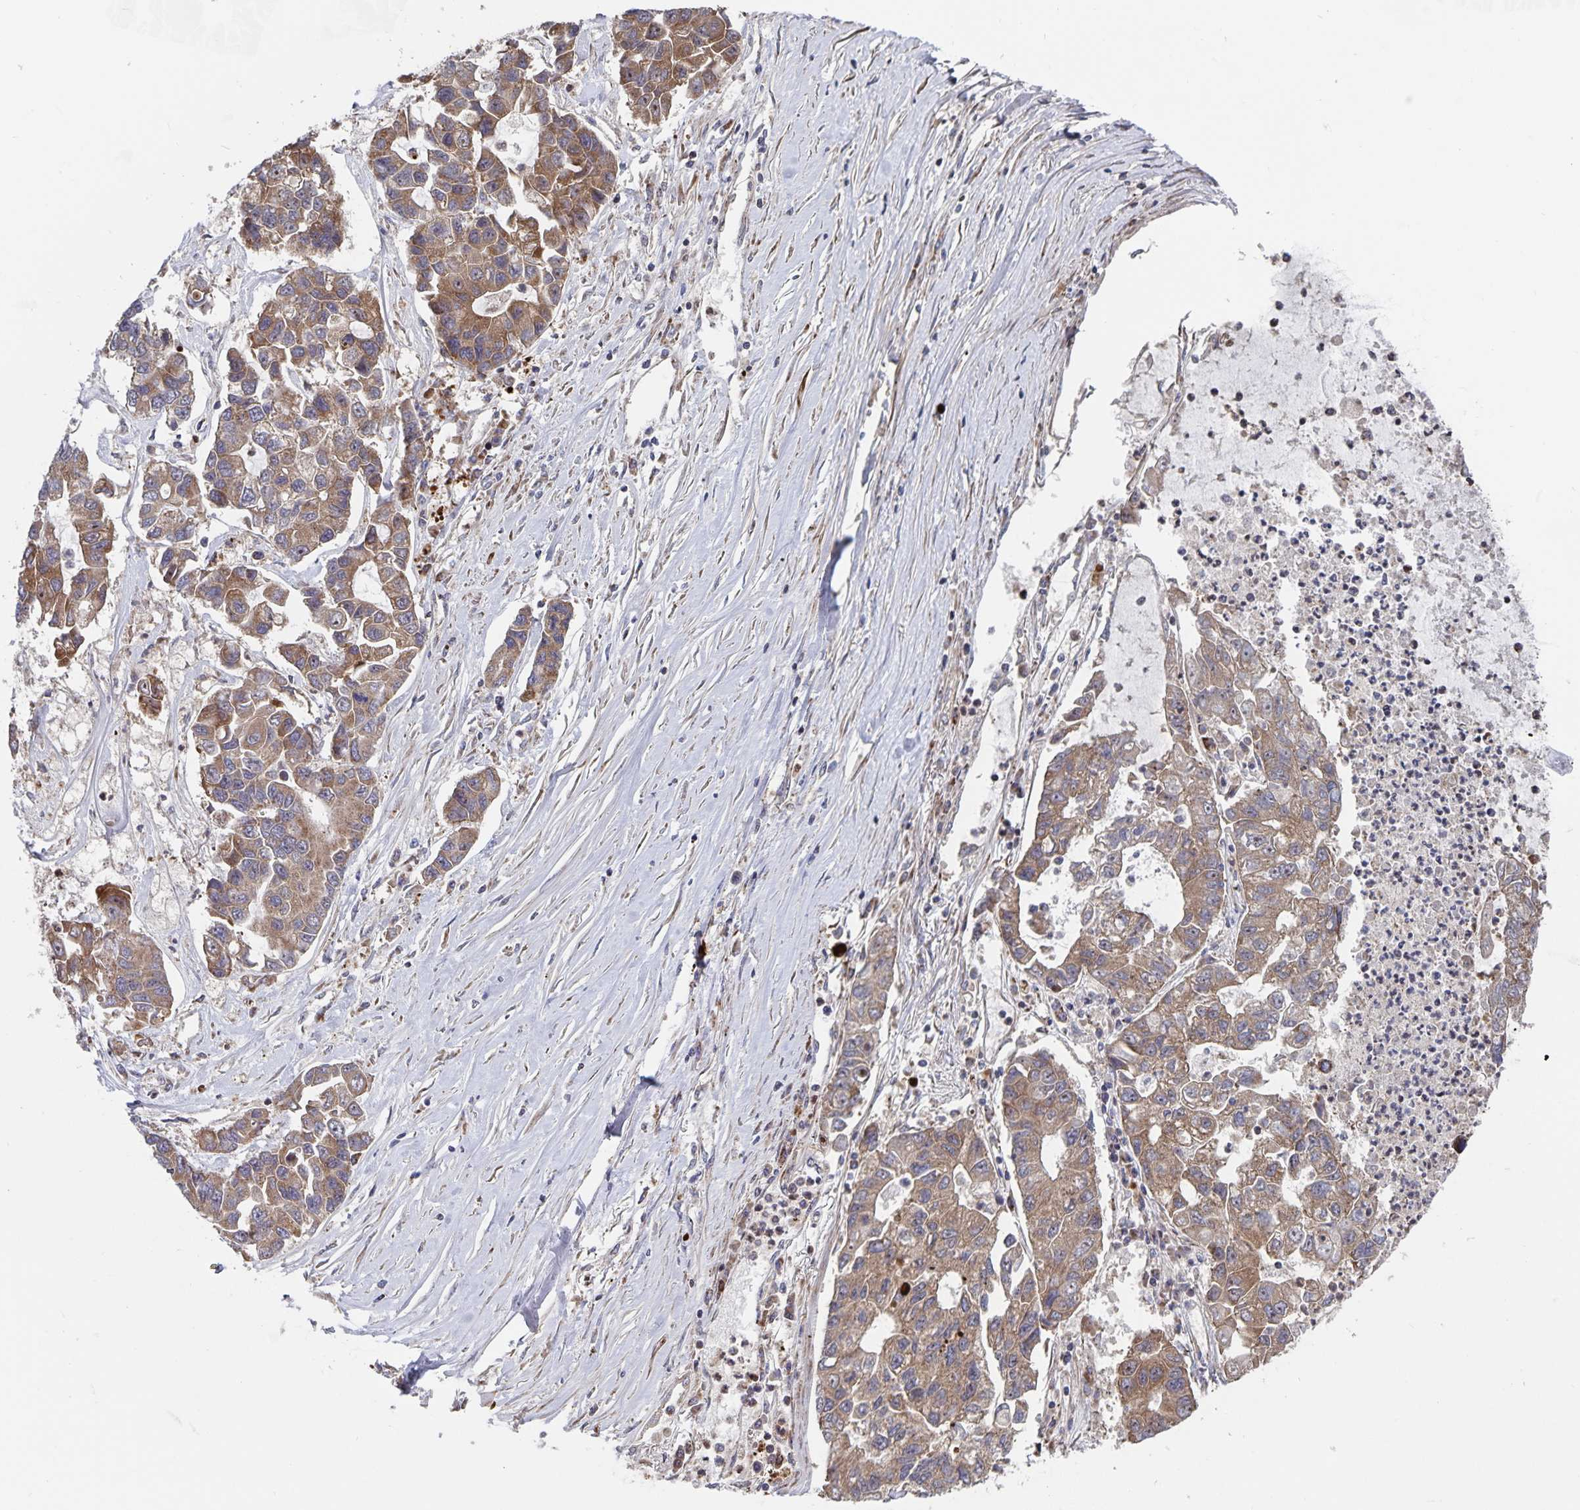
{"staining": {"intensity": "moderate", "quantity": ">75%", "location": "cytoplasmic/membranous"}, "tissue": "lung cancer", "cell_type": "Tumor cells", "image_type": "cancer", "snomed": [{"axis": "morphology", "description": "Adenocarcinoma, NOS"}, {"axis": "topography", "description": "Bronchus"}, {"axis": "topography", "description": "Lung"}], "caption": "An immunohistochemistry photomicrograph of neoplastic tissue is shown. Protein staining in brown highlights moderate cytoplasmic/membranous positivity in adenocarcinoma (lung) within tumor cells.", "gene": "ACACA", "patient": {"sex": "female", "age": 51}}